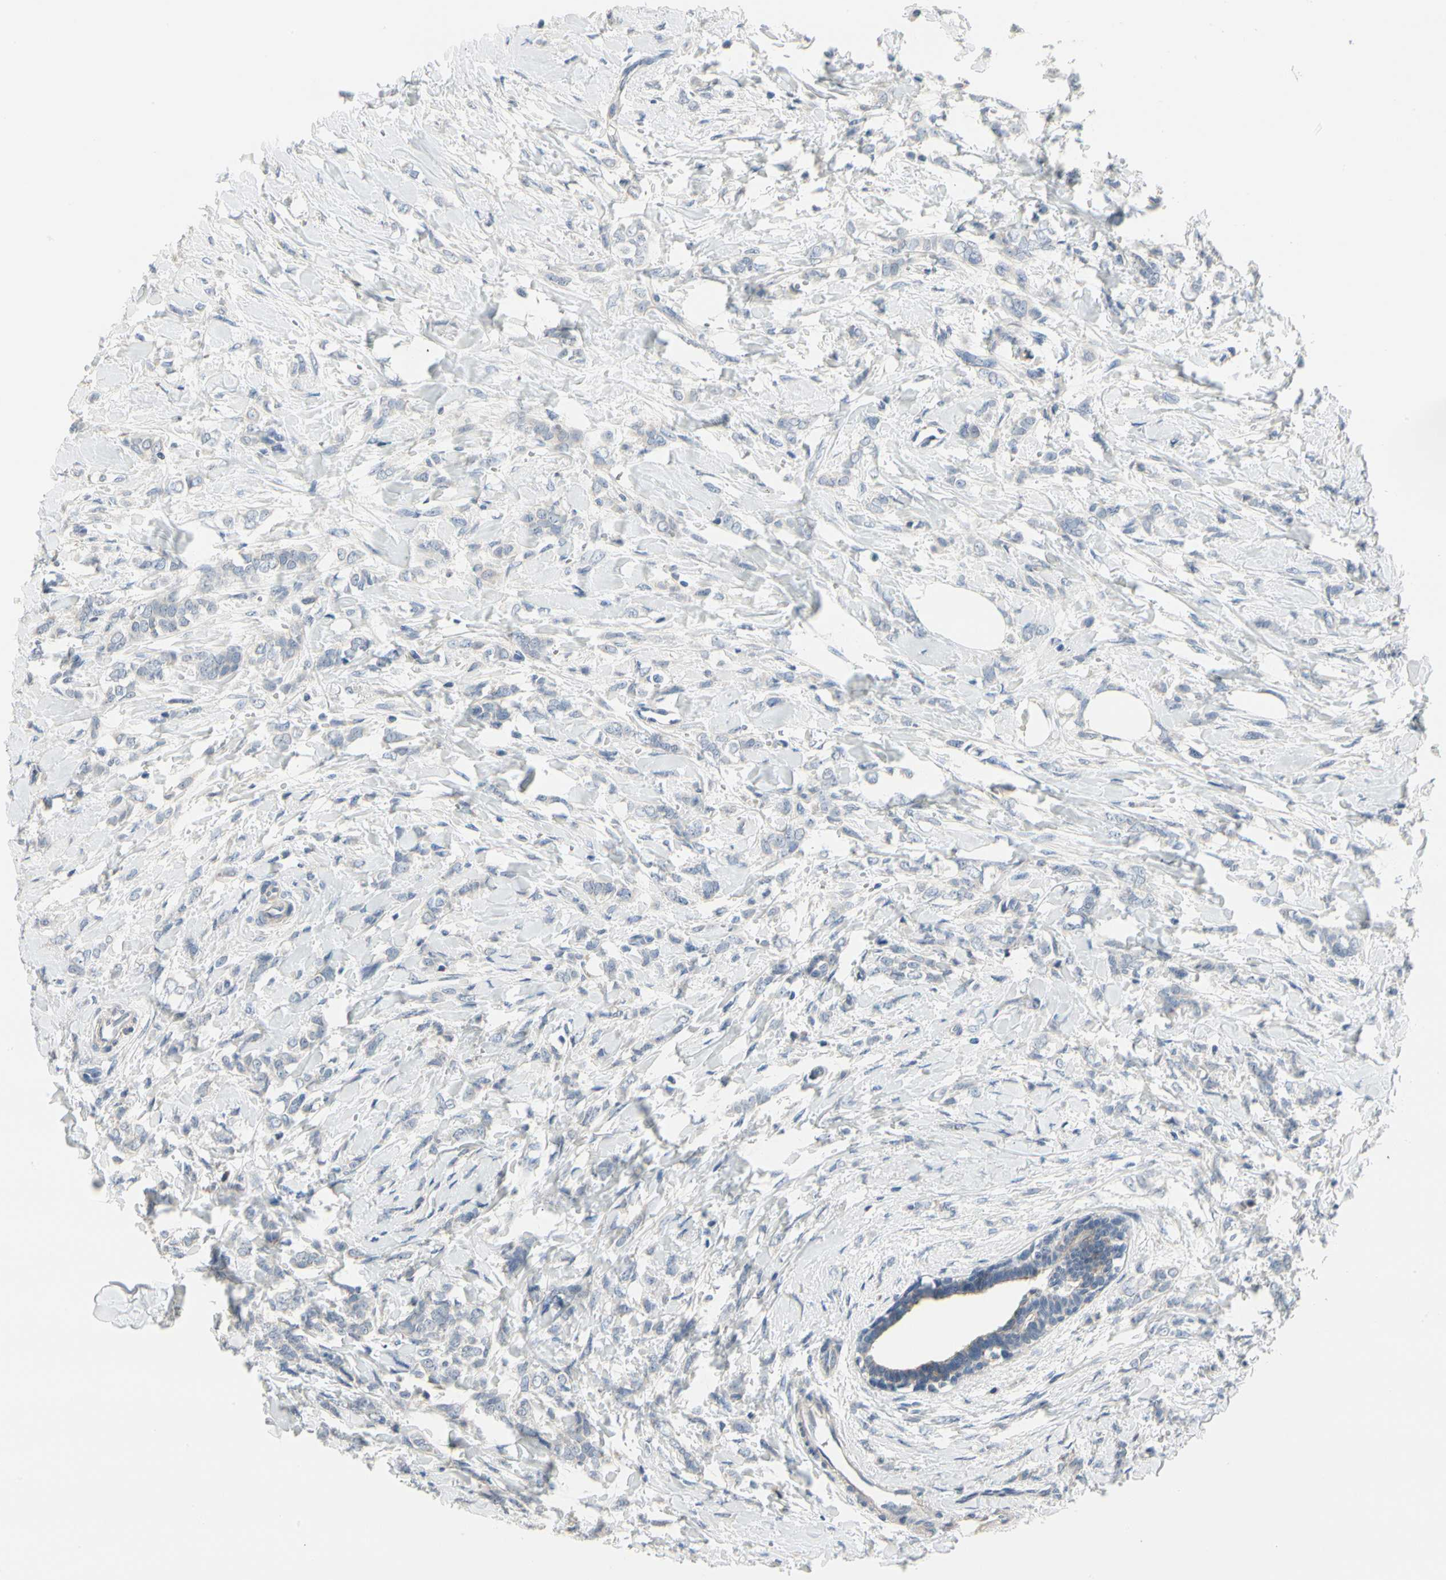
{"staining": {"intensity": "negative", "quantity": "none", "location": "none"}, "tissue": "breast cancer", "cell_type": "Tumor cells", "image_type": "cancer", "snomed": [{"axis": "morphology", "description": "Lobular carcinoma, in situ"}, {"axis": "morphology", "description": "Lobular carcinoma"}, {"axis": "topography", "description": "Breast"}], "caption": "Tumor cells are negative for protein expression in human breast cancer (lobular carcinoma in situ).", "gene": "NFASC", "patient": {"sex": "female", "age": 41}}